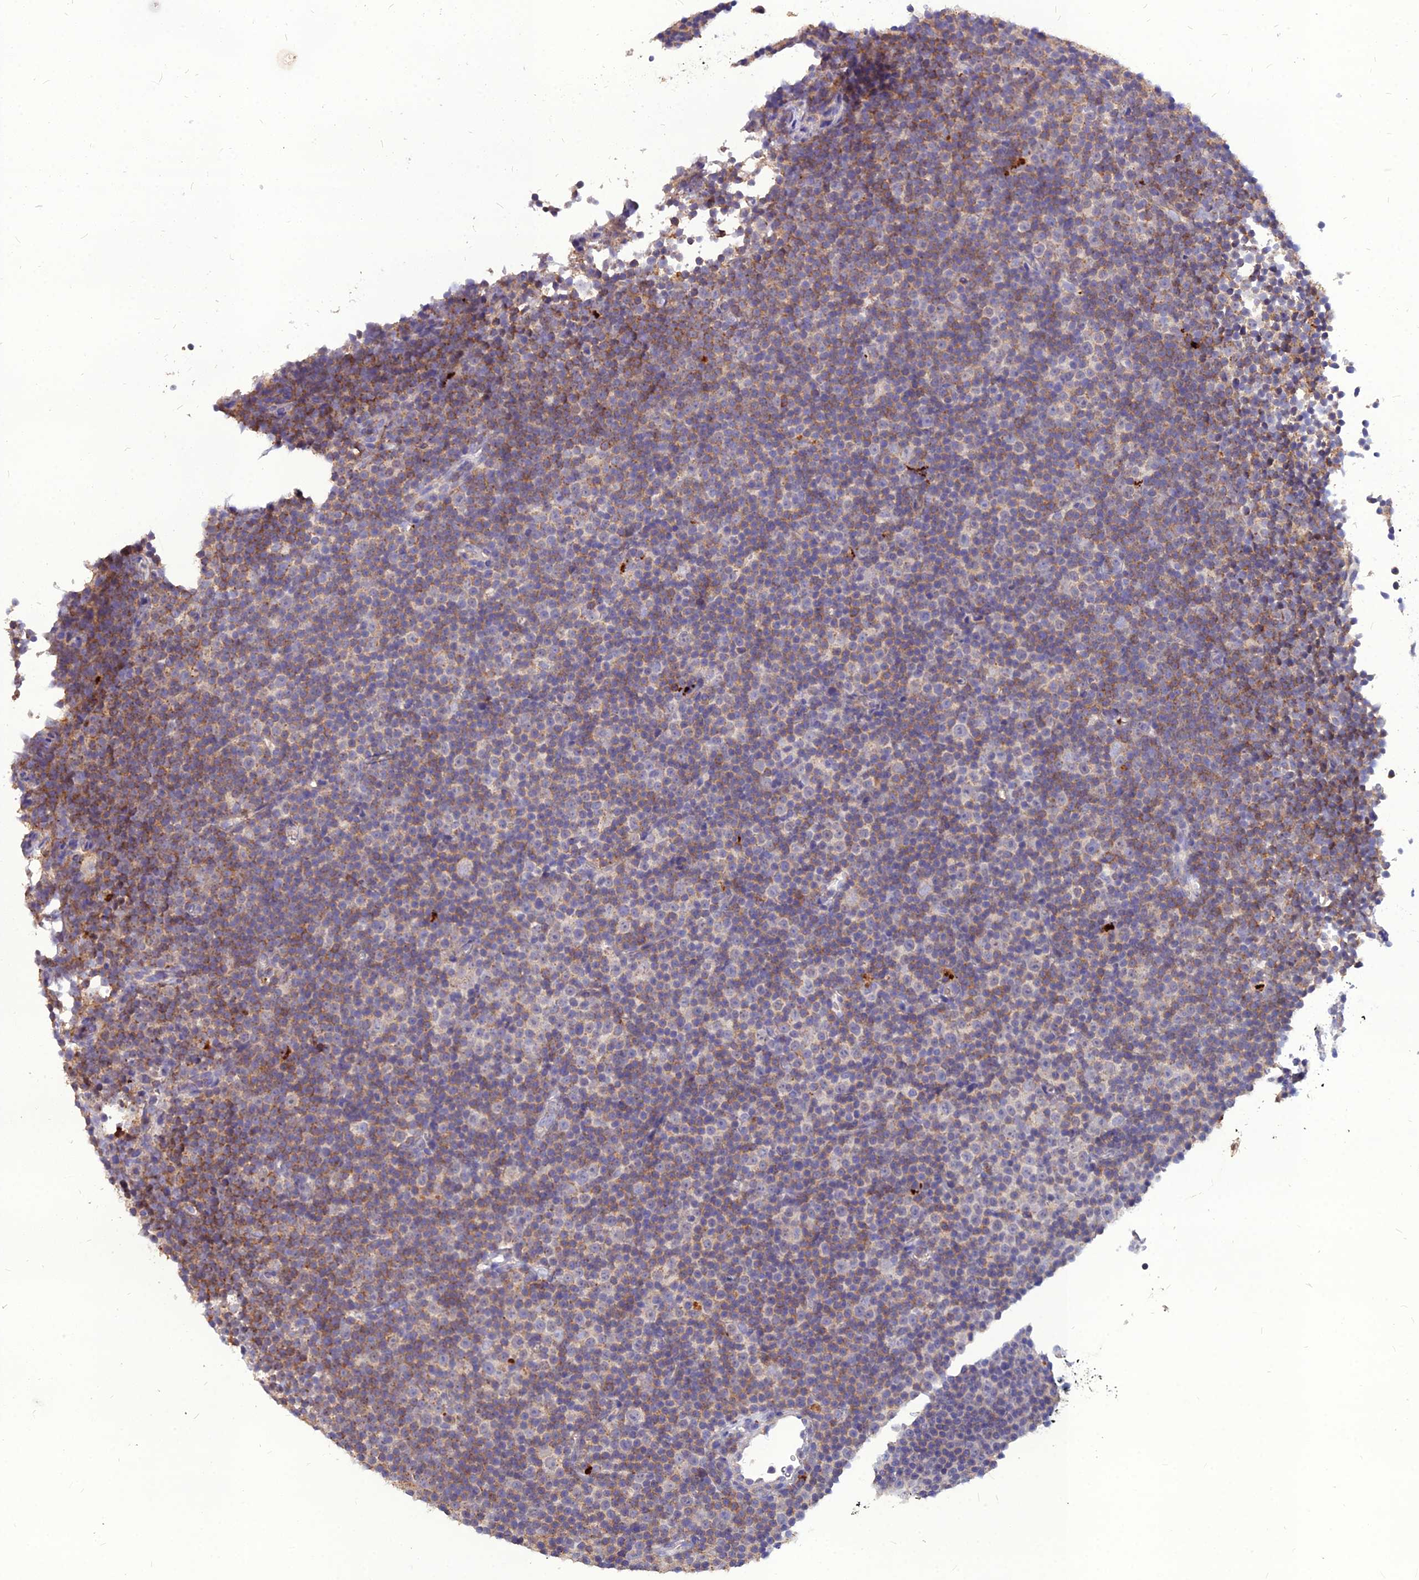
{"staining": {"intensity": "negative", "quantity": "none", "location": "none"}, "tissue": "lymphoma", "cell_type": "Tumor cells", "image_type": "cancer", "snomed": [{"axis": "morphology", "description": "Malignant lymphoma, non-Hodgkin's type, Low grade"}, {"axis": "topography", "description": "Lymph node"}], "caption": "Tumor cells are negative for protein expression in human malignant lymphoma, non-Hodgkin's type (low-grade).", "gene": "PCED1B", "patient": {"sex": "female", "age": 67}}